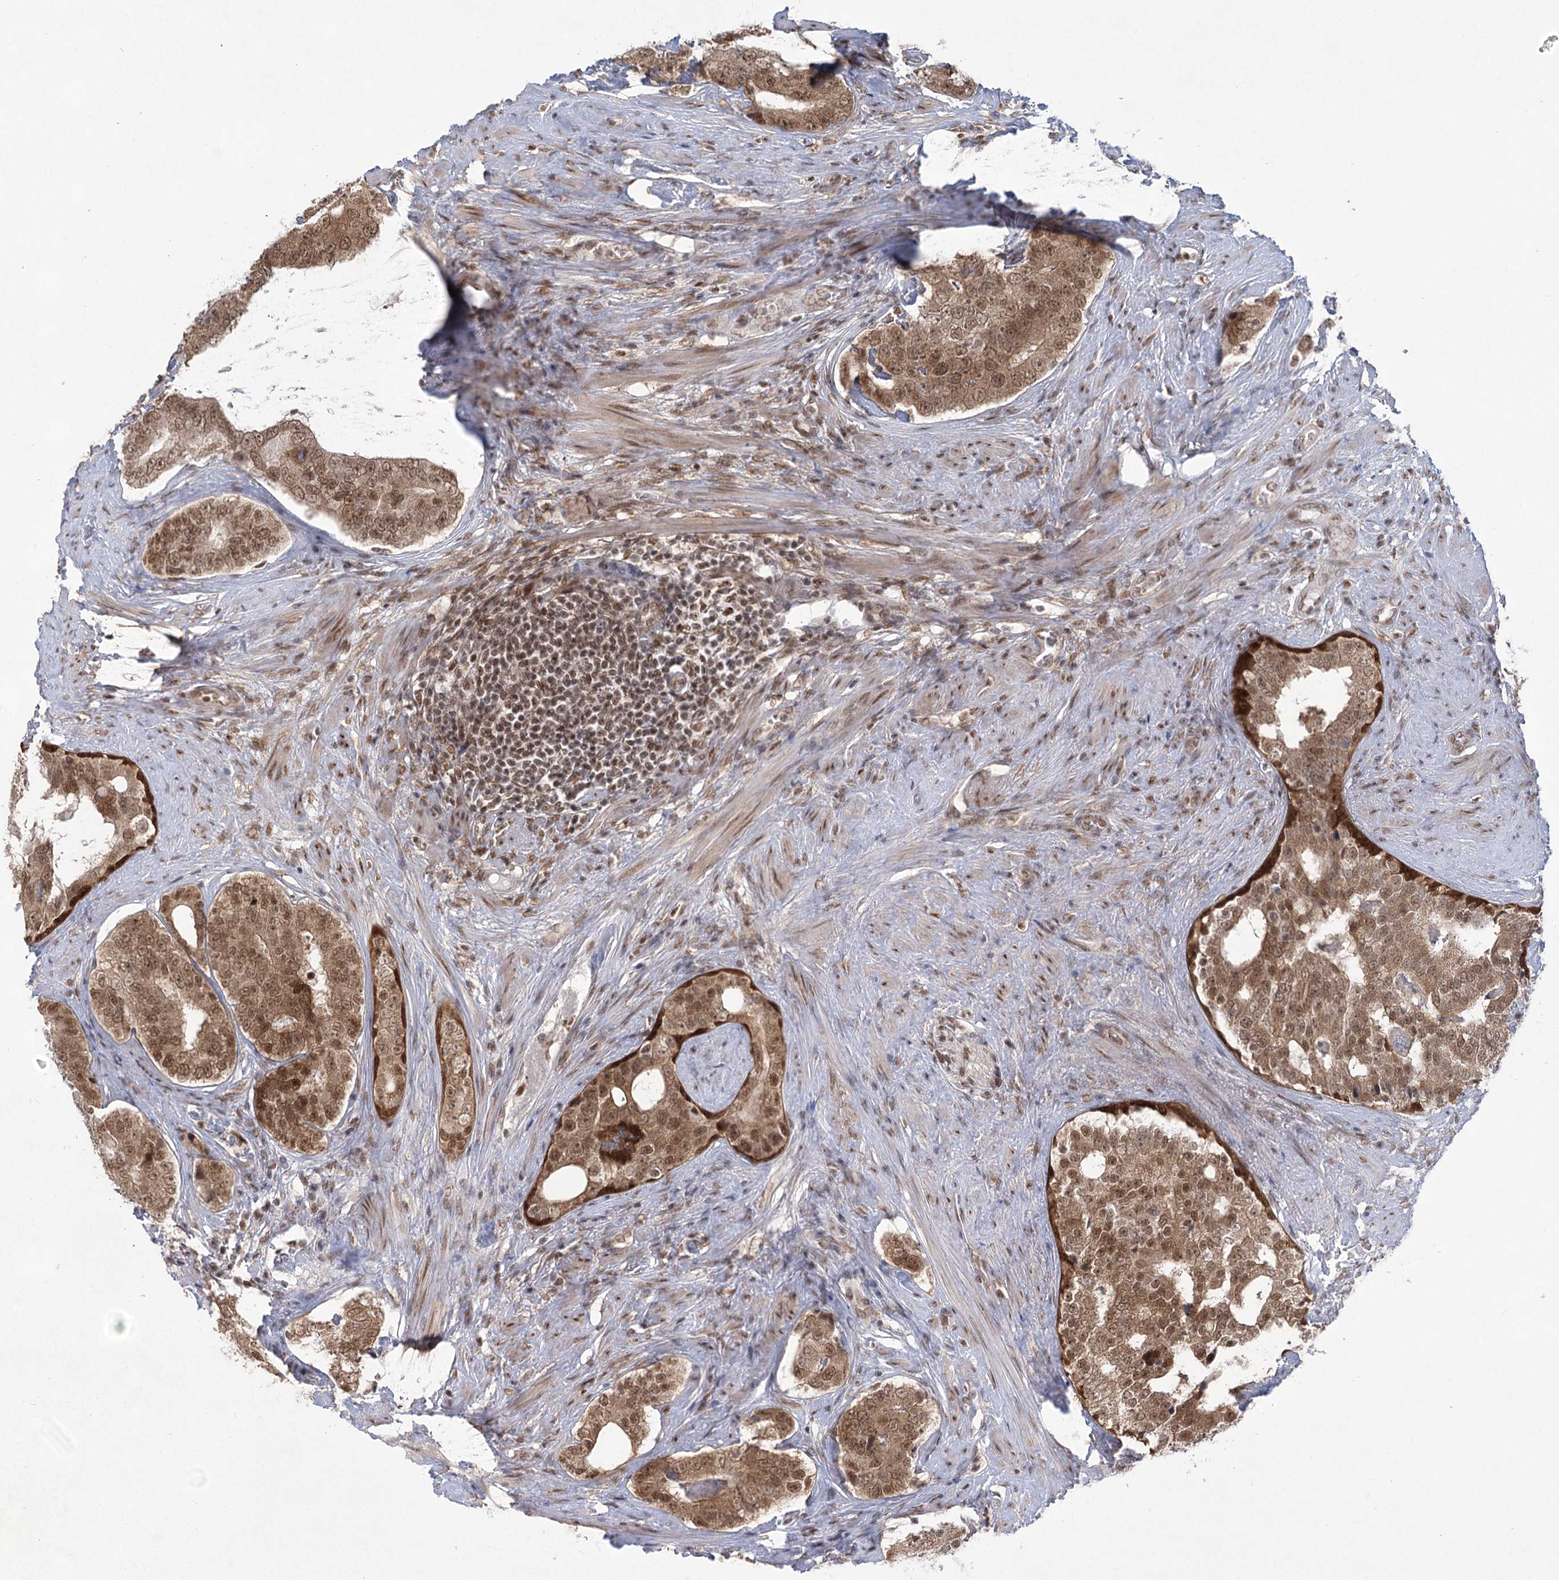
{"staining": {"intensity": "moderate", "quantity": ">75%", "location": "cytoplasmic/membranous,nuclear"}, "tissue": "prostate cancer", "cell_type": "Tumor cells", "image_type": "cancer", "snomed": [{"axis": "morphology", "description": "Adenocarcinoma, High grade"}, {"axis": "topography", "description": "Prostate"}], "caption": "Protein expression analysis of high-grade adenocarcinoma (prostate) reveals moderate cytoplasmic/membranous and nuclear positivity in about >75% of tumor cells.", "gene": "ZCCHC8", "patient": {"sex": "male", "age": 56}}